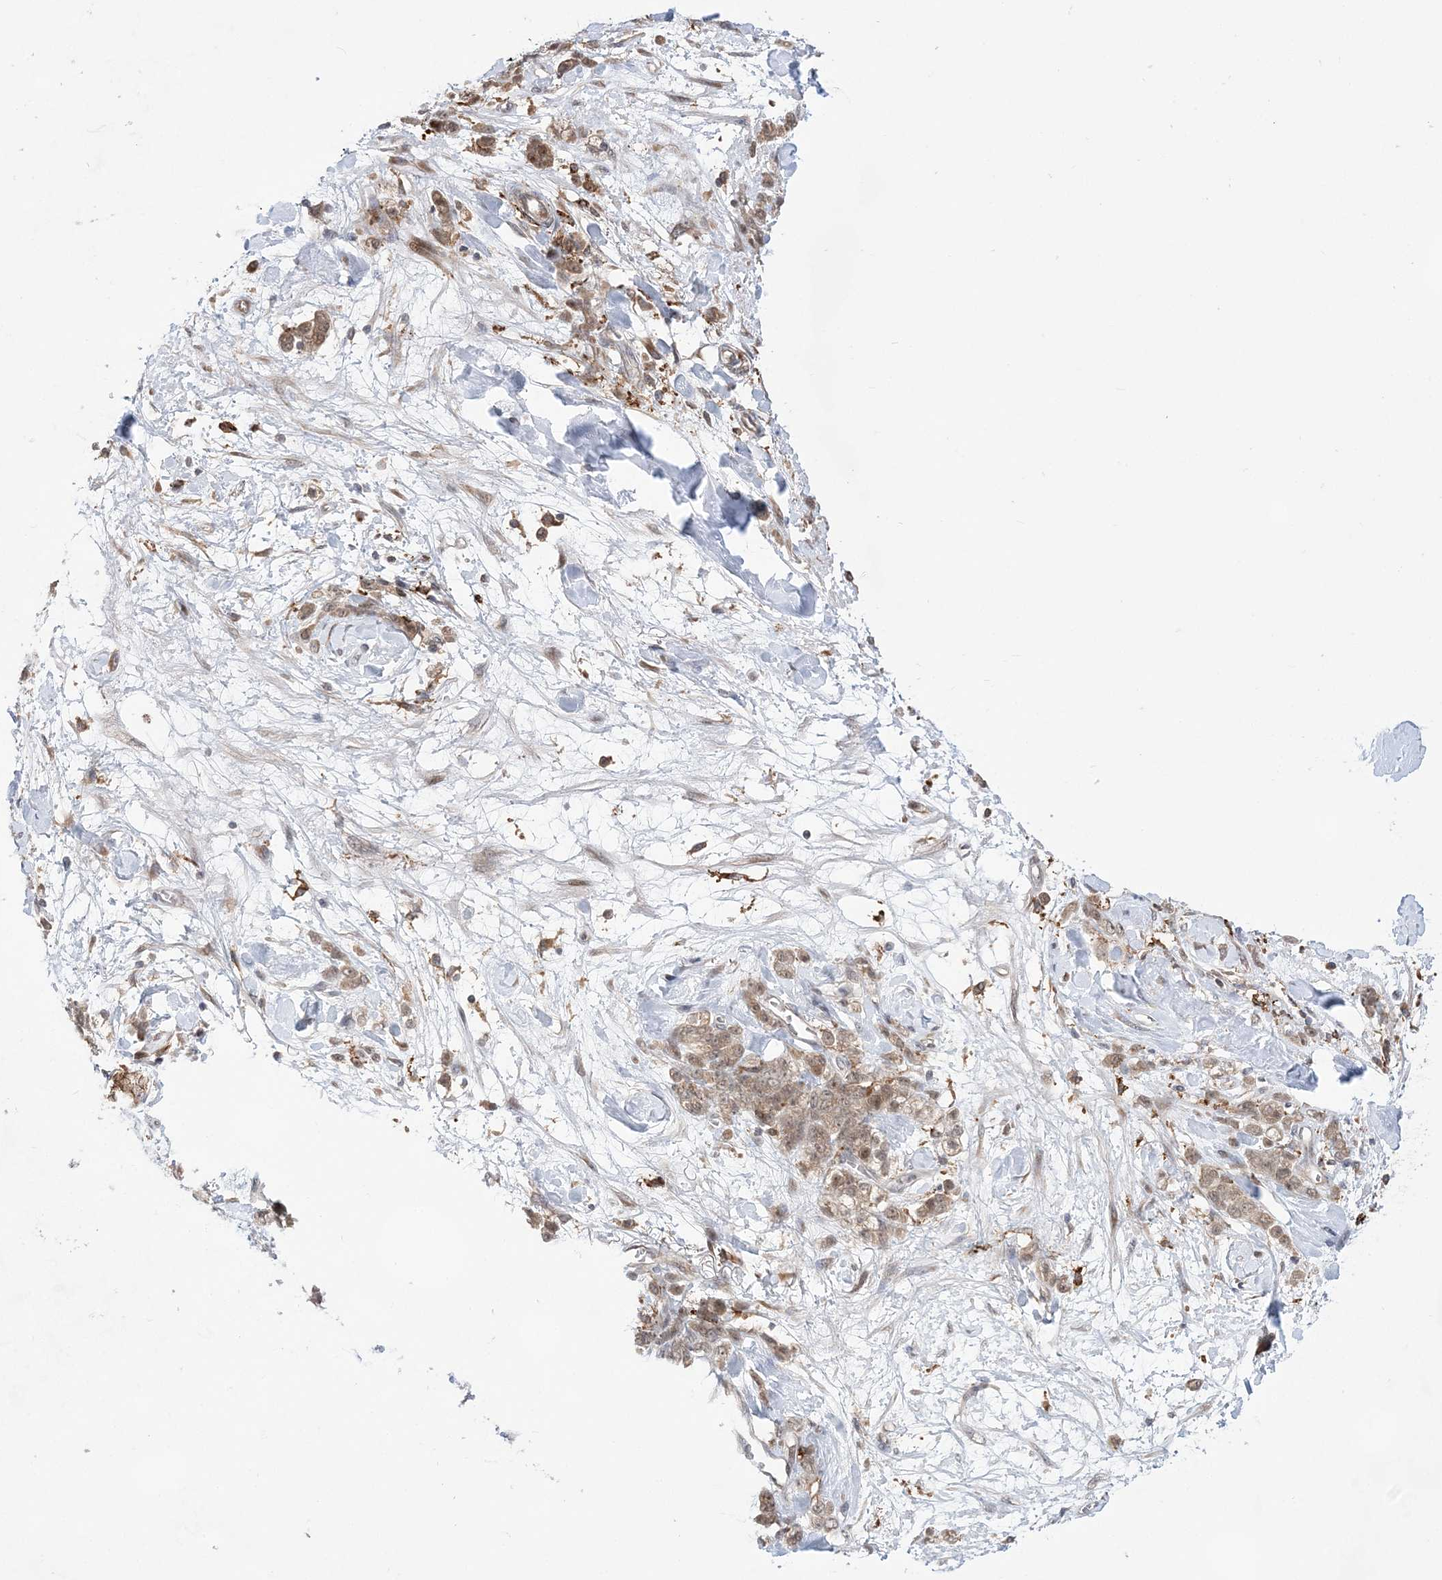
{"staining": {"intensity": "weak", "quantity": ">75%", "location": "cytoplasmic/membranous"}, "tissue": "stomach cancer", "cell_type": "Tumor cells", "image_type": "cancer", "snomed": [{"axis": "morphology", "description": "Normal tissue, NOS"}, {"axis": "morphology", "description": "Adenocarcinoma, NOS"}, {"axis": "topography", "description": "Stomach"}], "caption": "Stomach cancer (adenocarcinoma) stained with a protein marker reveals weak staining in tumor cells.", "gene": "ANAPC15", "patient": {"sex": "male", "age": 82}}